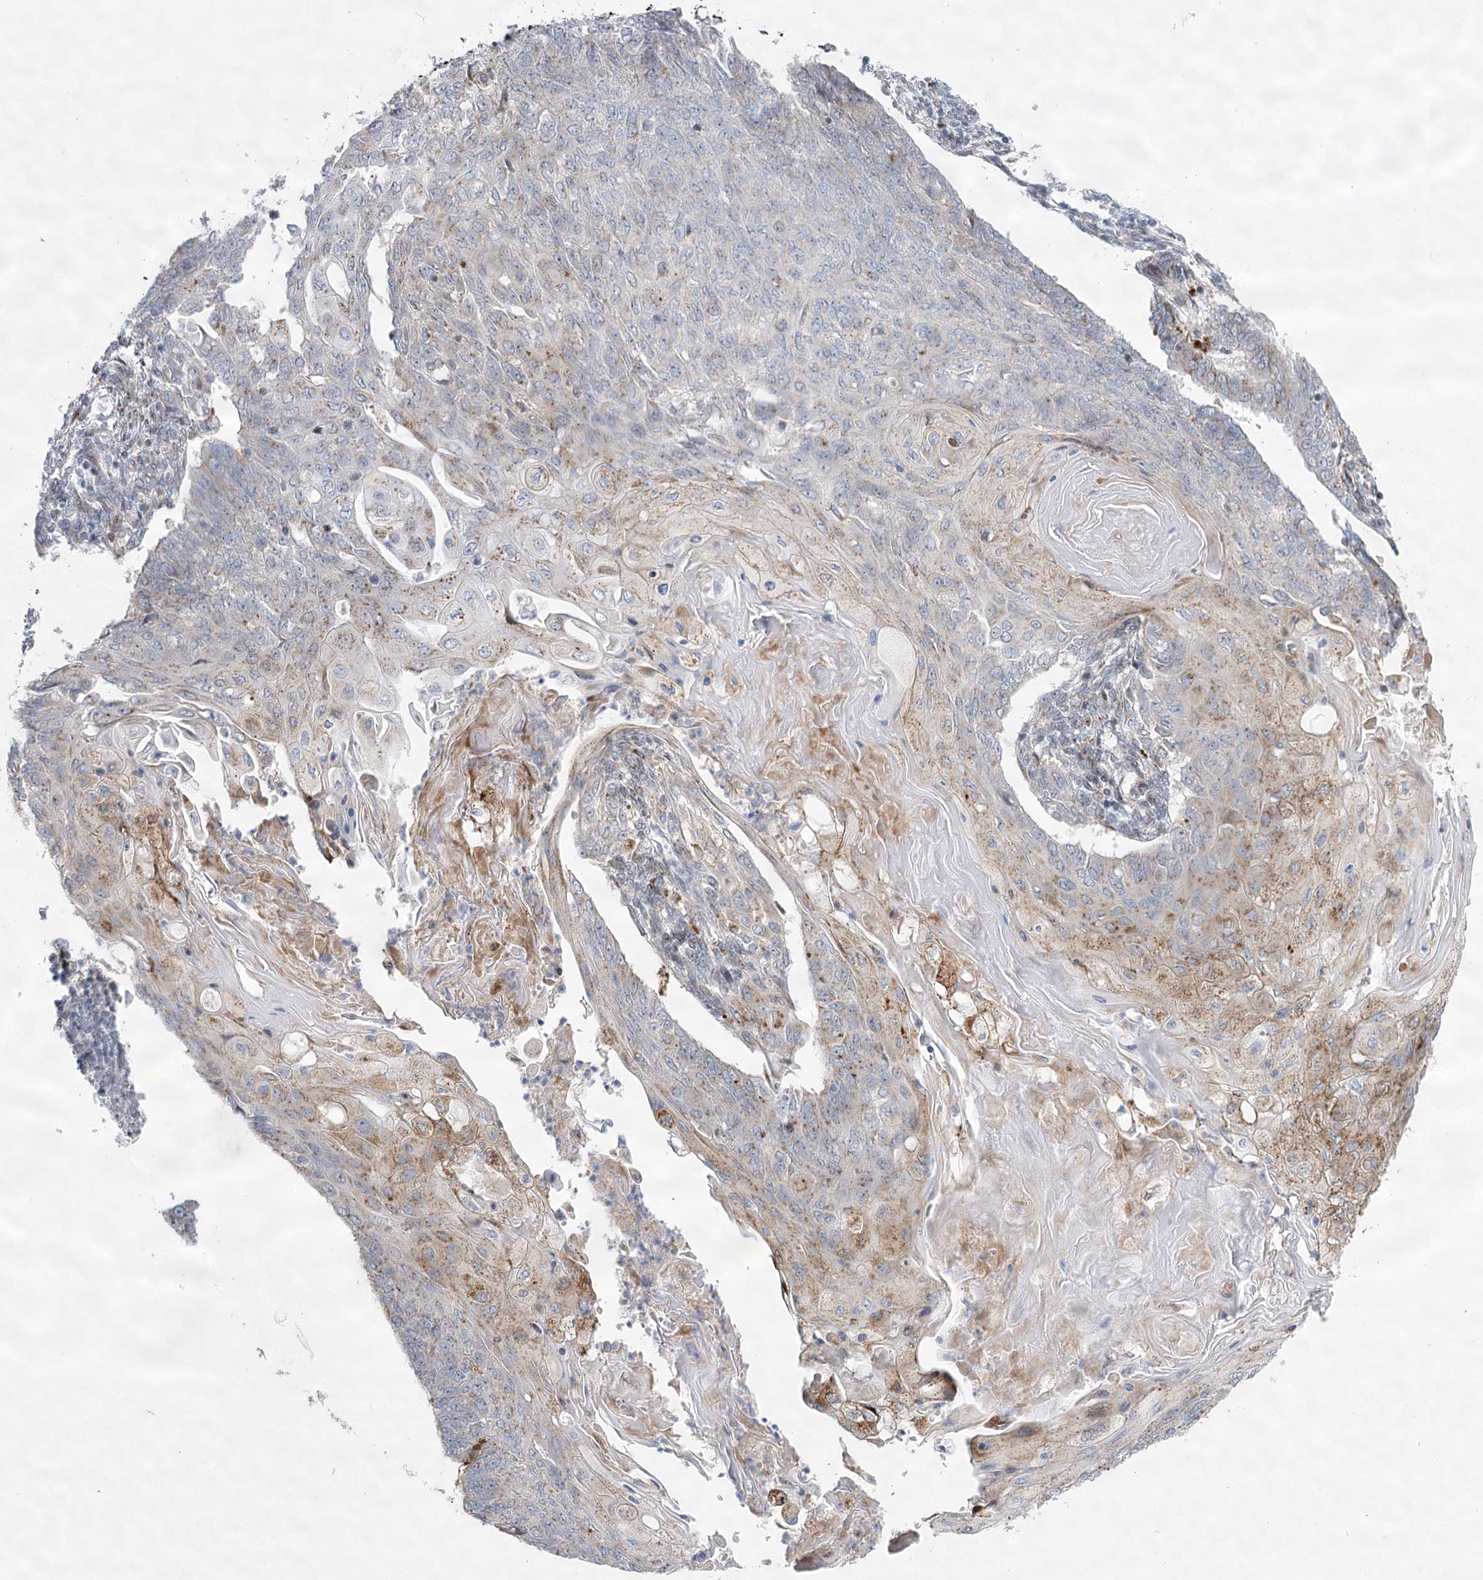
{"staining": {"intensity": "moderate", "quantity": "<25%", "location": "cytoplasmic/membranous"}, "tissue": "endometrial cancer", "cell_type": "Tumor cells", "image_type": "cancer", "snomed": [{"axis": "morphology", "description": "Adenocarcinoma, NOS"}, {"axis": "topography", "description": "Endometrium"}], "caption": "A high-resolution micrograph shows IHC staining of endometrial cancer, which demonstrates moderate cytoplasmic/membranous positivity in approximately <25% of tumor cells.", "gene": "NME7", "patient": {"sex": "female", "age": 32}}